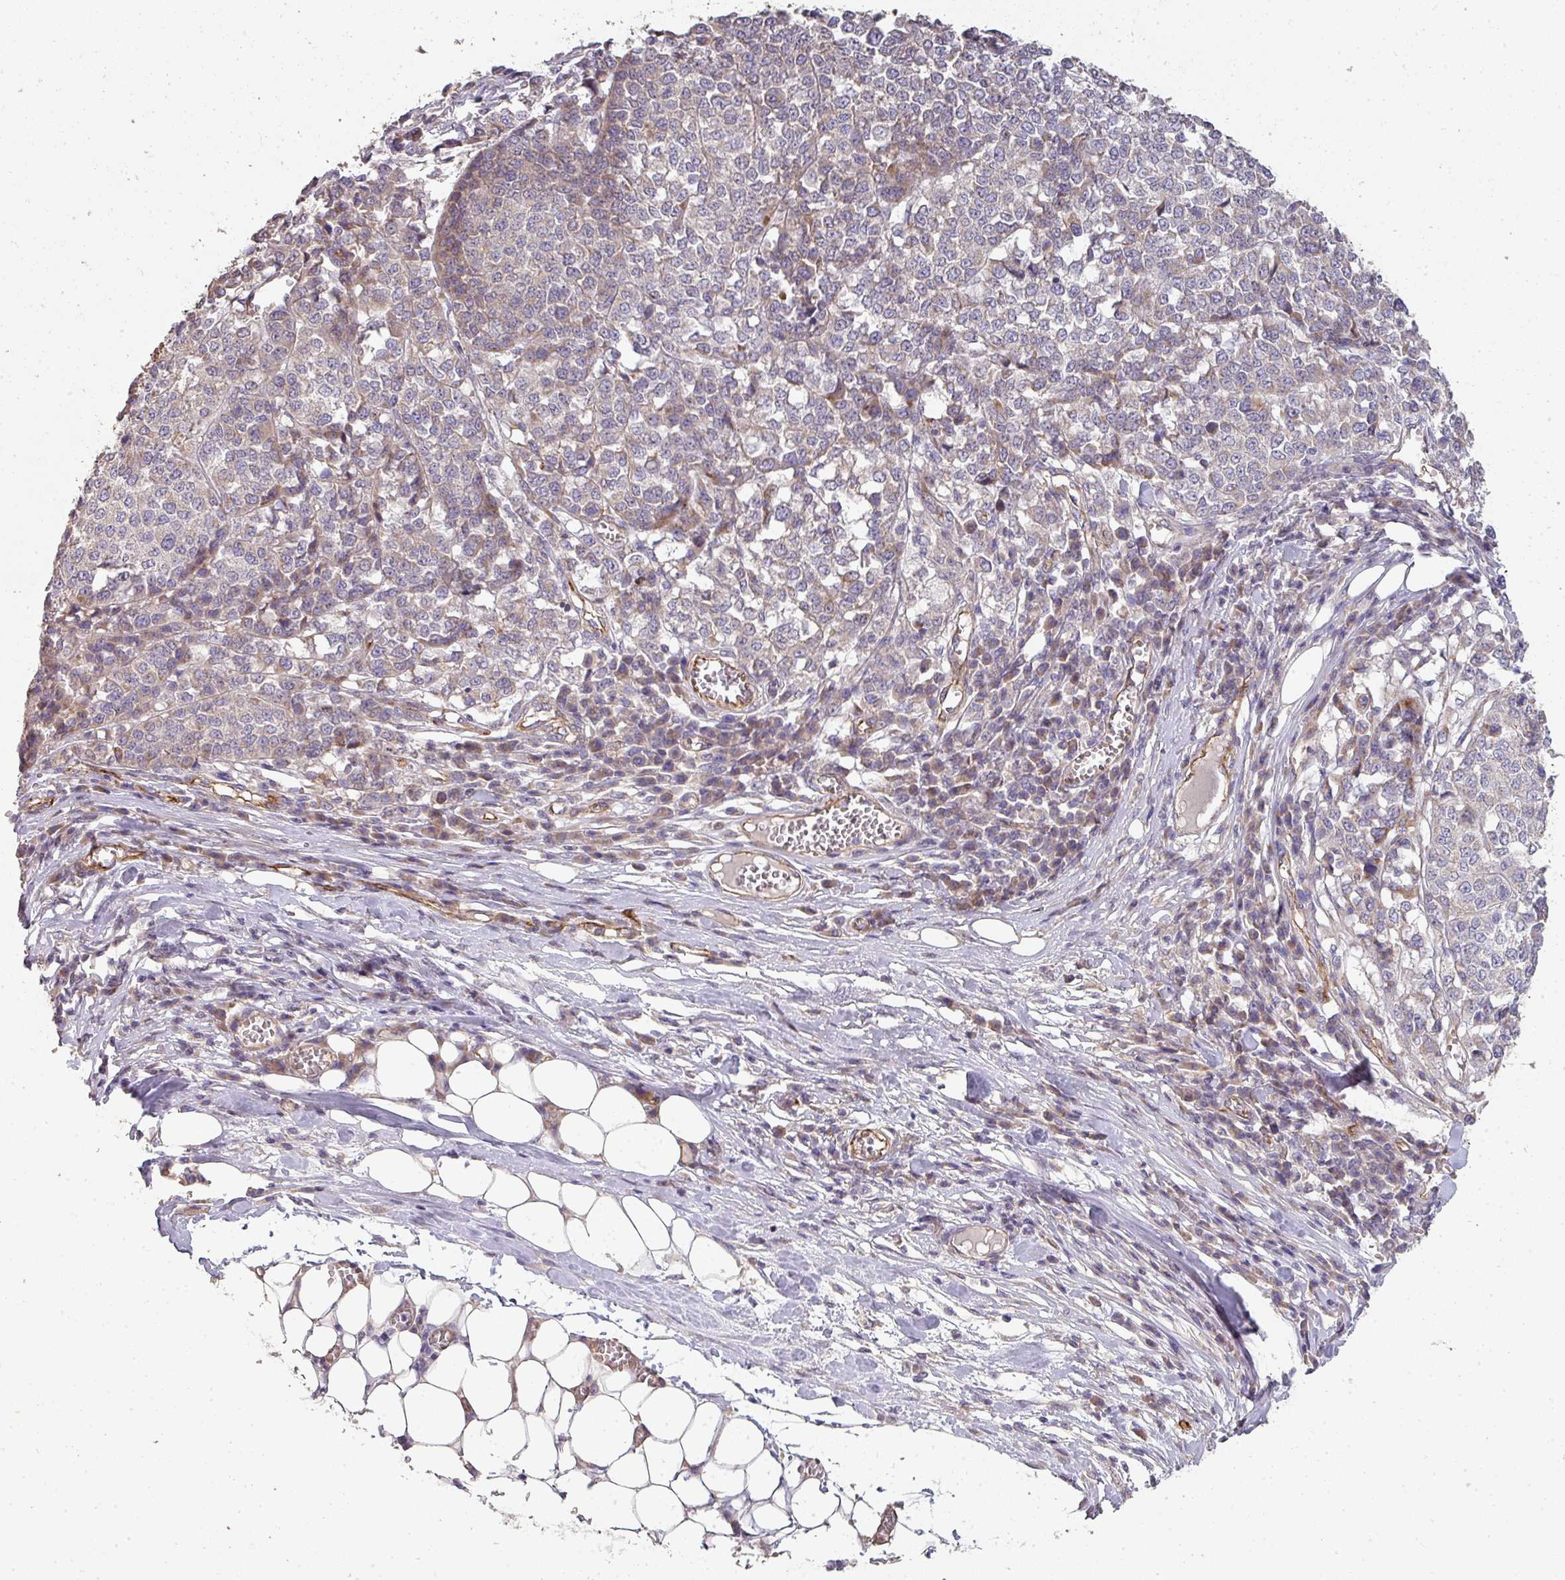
{"staining": {"intensity": "negative", "quantity": "none", "location": "none"}, "tissue": "melanoma", "cell_type": "Tumor cells", "image_type": "cancer", "snomed": [{"axis": "morphology", "description": "Malignant melanoma, Metastatic site"}, {"axis": "topography", "description": "Lymph node"}], "caption": "High magnification brightfield microscopy of melanoma stained with DAB (brown) and counterstained with hematoxylin (blue): tumor cells show no significant staining.", "gene": "PCDH1", "patient": {"sex": "male", "age": 44}}